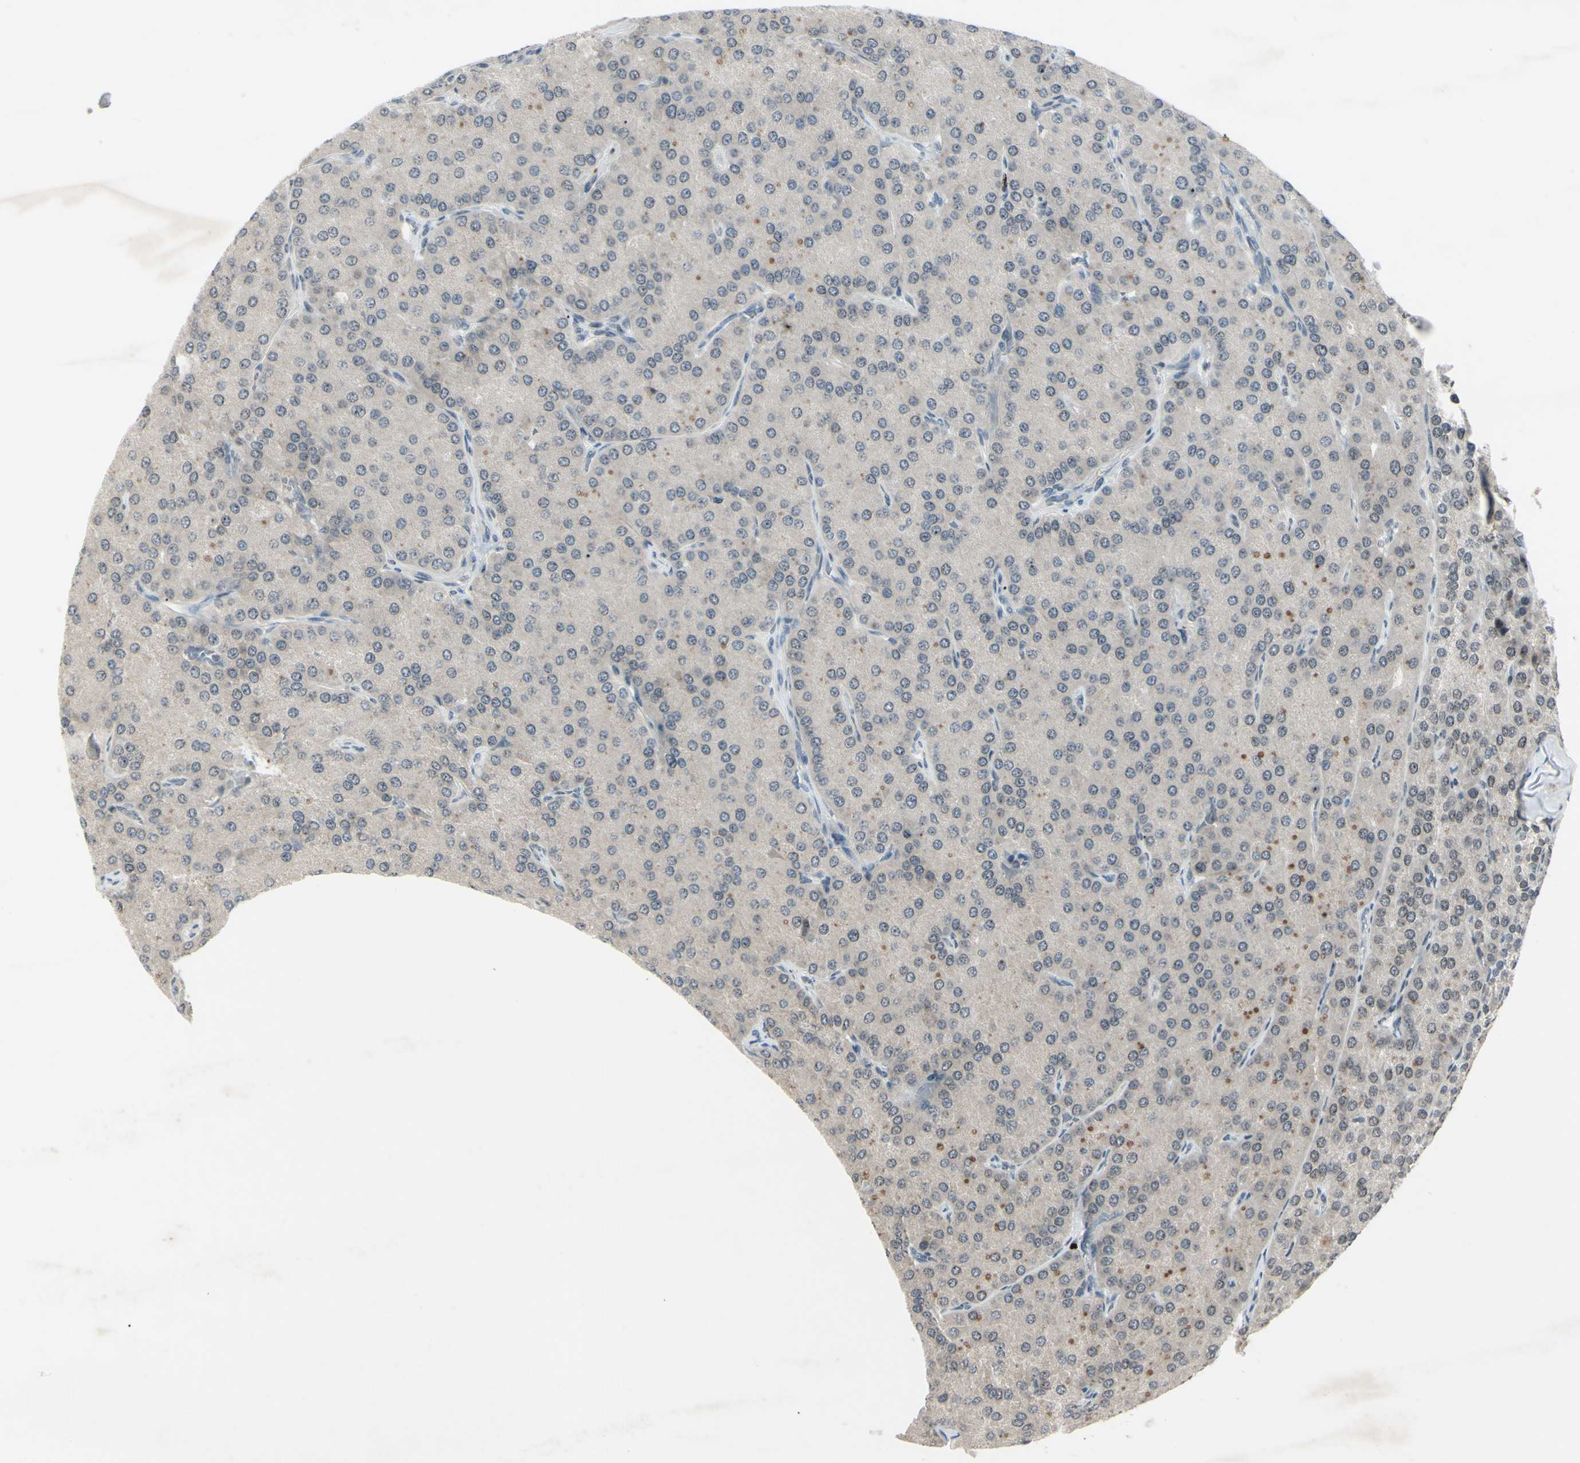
{"staining": {"intensity": "weak", "quantity": ">75%", "location": "cytoplasmic/membranous"}, "tissue": "parathyroid gland", "cell_type": "Glandular cells", "image_type": "normal", "snomed": [{"axis": "morphology", "description": "Normal tissue, NOS"}, {"axis": "morphology", "description": "Adenoma, NOS"}, {"axis": "topography", "description": "Parathyroid gland"}], "caption": "Protein staining of unremarkable parathyroid gland shows weak cytoplasmic/membranous expression in about >75% of glandular cells.", "gene": "FGFR2", "patient": {"sex": "female", "age": 86}}